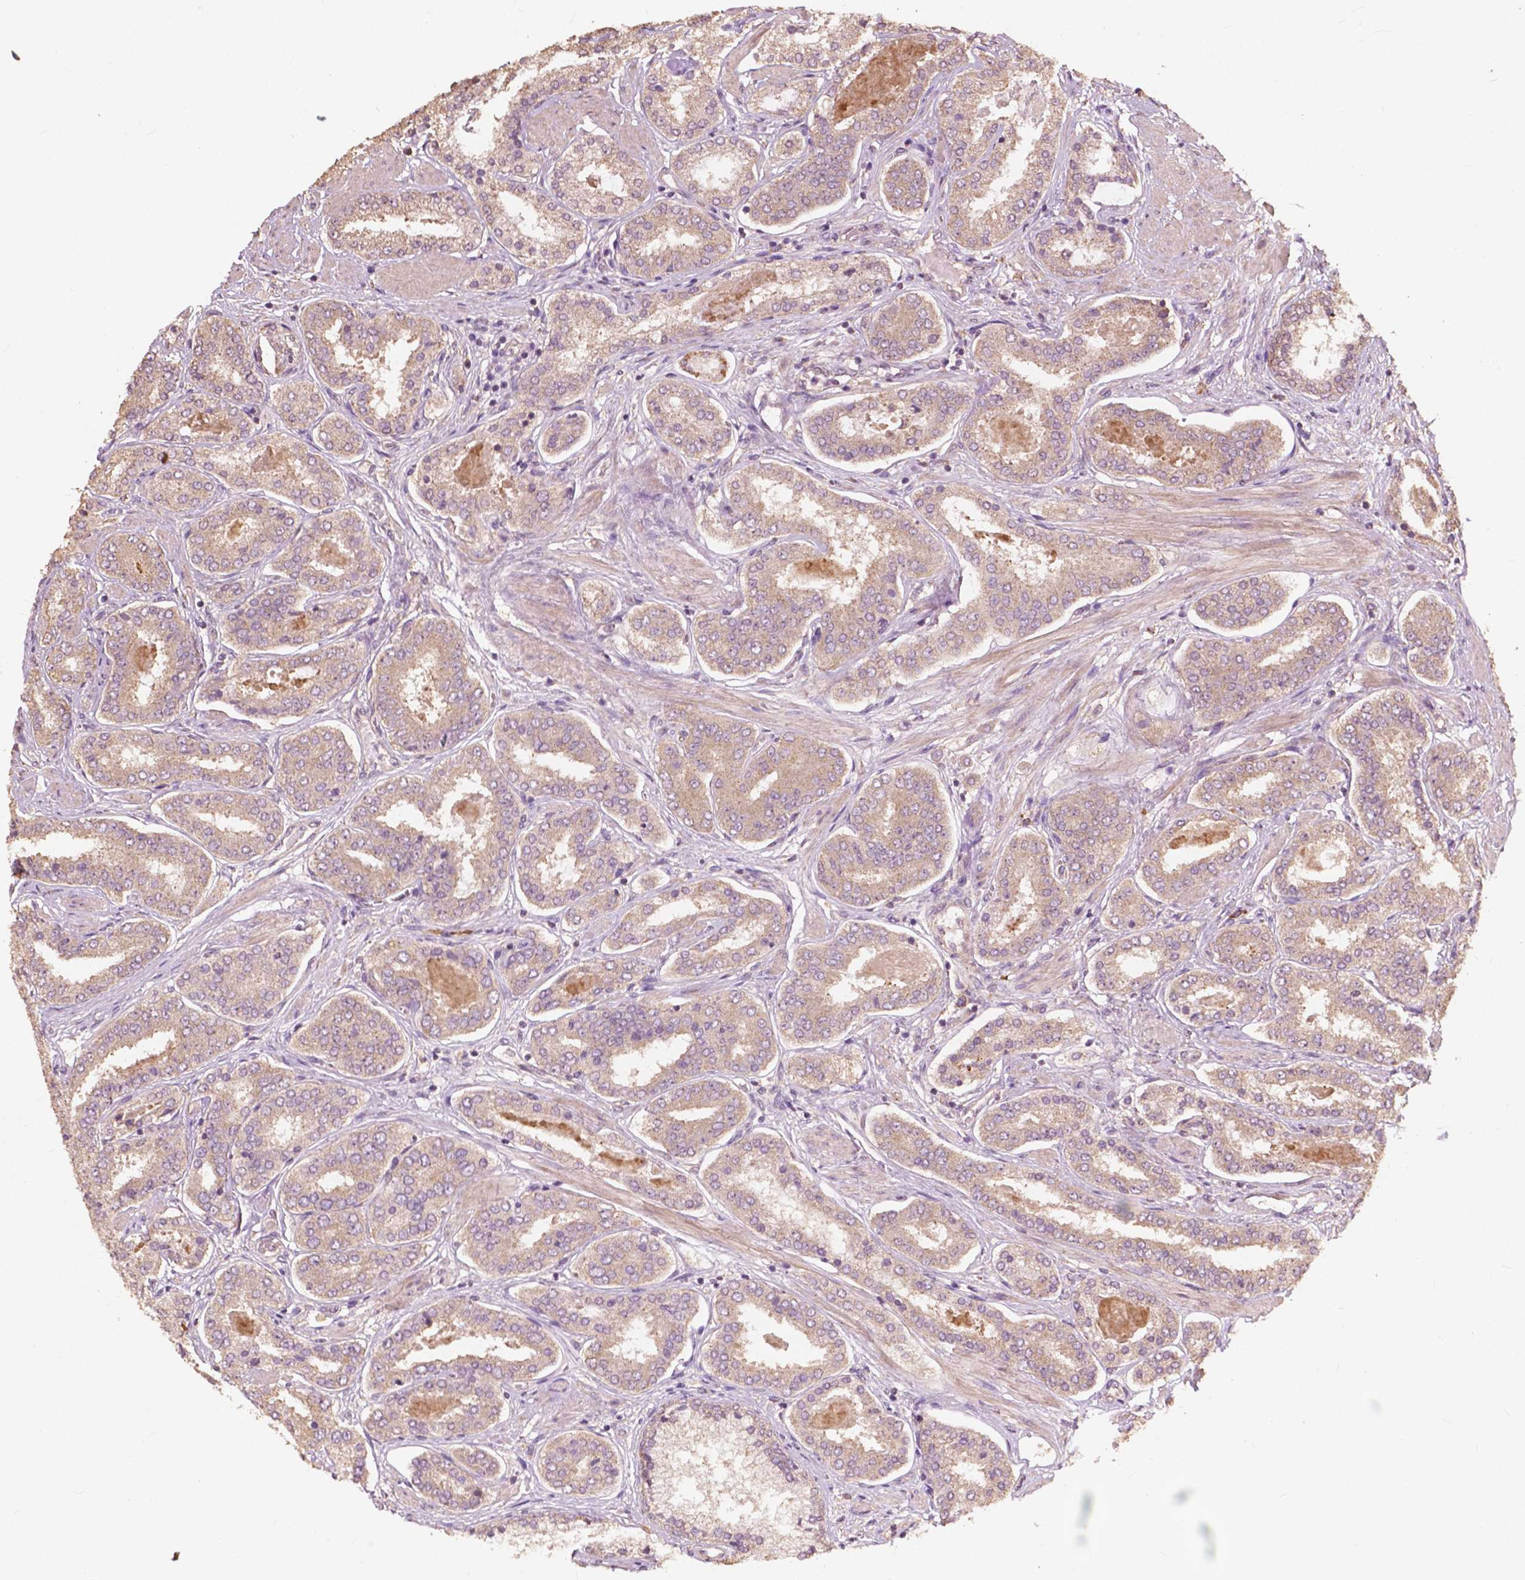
{"staining": {"intensity": "moderate", "quantity": "25%-75%", "location": "cytoplasmic/membranous"}, "tissue": "prostate cancer", "cell_type": "Tumor cells", "image_type": "cancer", "snomed": [{"axis": "morphology", "description": "Adenocarcinoma, High grade"}, {"axis": "topography", "description": "Prostate"}], "caption": "Immunohistochemistry (DAB) staining of prostate adenocarcinoma (high-grade) reveals moderate cytoplasmic/membranous protein expression in about 25%-75% of tumor cells. (brown staining indicates protein expression, while blue staining denotes nuclei).", "gene": "G3BP1", "patient": {"sex": "male", "age": 63}}